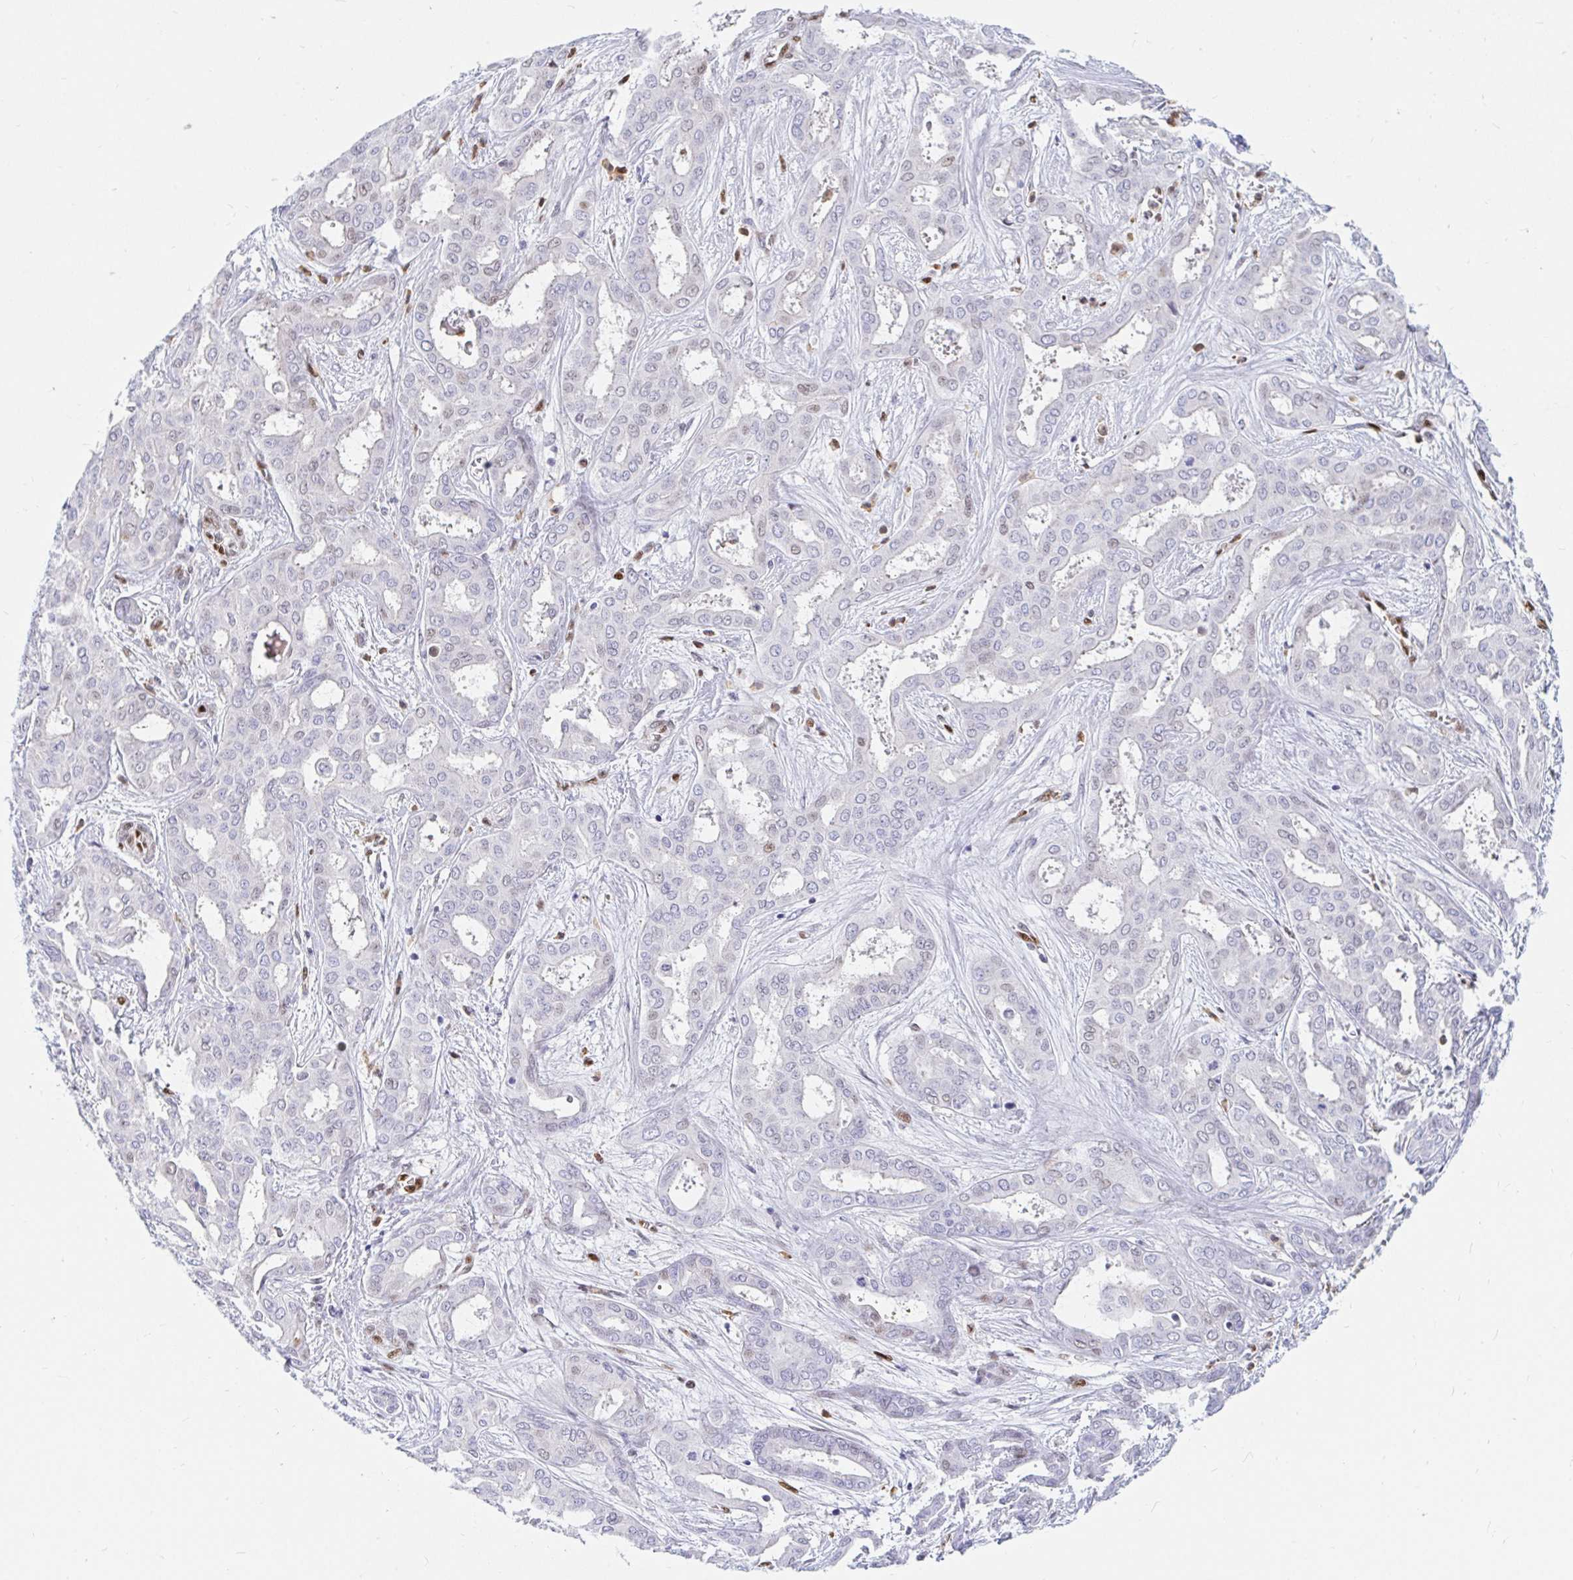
{"staining": {"intensity": "negative", "quantity": "none", "location": "none"}, "tissue": "liver cancer", "cell_type": "Tumor cells", "image_type": "cancer", "snomed": [{"axis": "morphology", "description": "Cholangiocarcinoma"}, {"axis": "topography", "description": "Liver"}], "caption": "Cholangiocarcinoma (liver) was stained to show a protein in brown. There is no significant positivity in tumor cells.", "gene": "HINFP", "patient": {"sex": "female", "age": 64}}